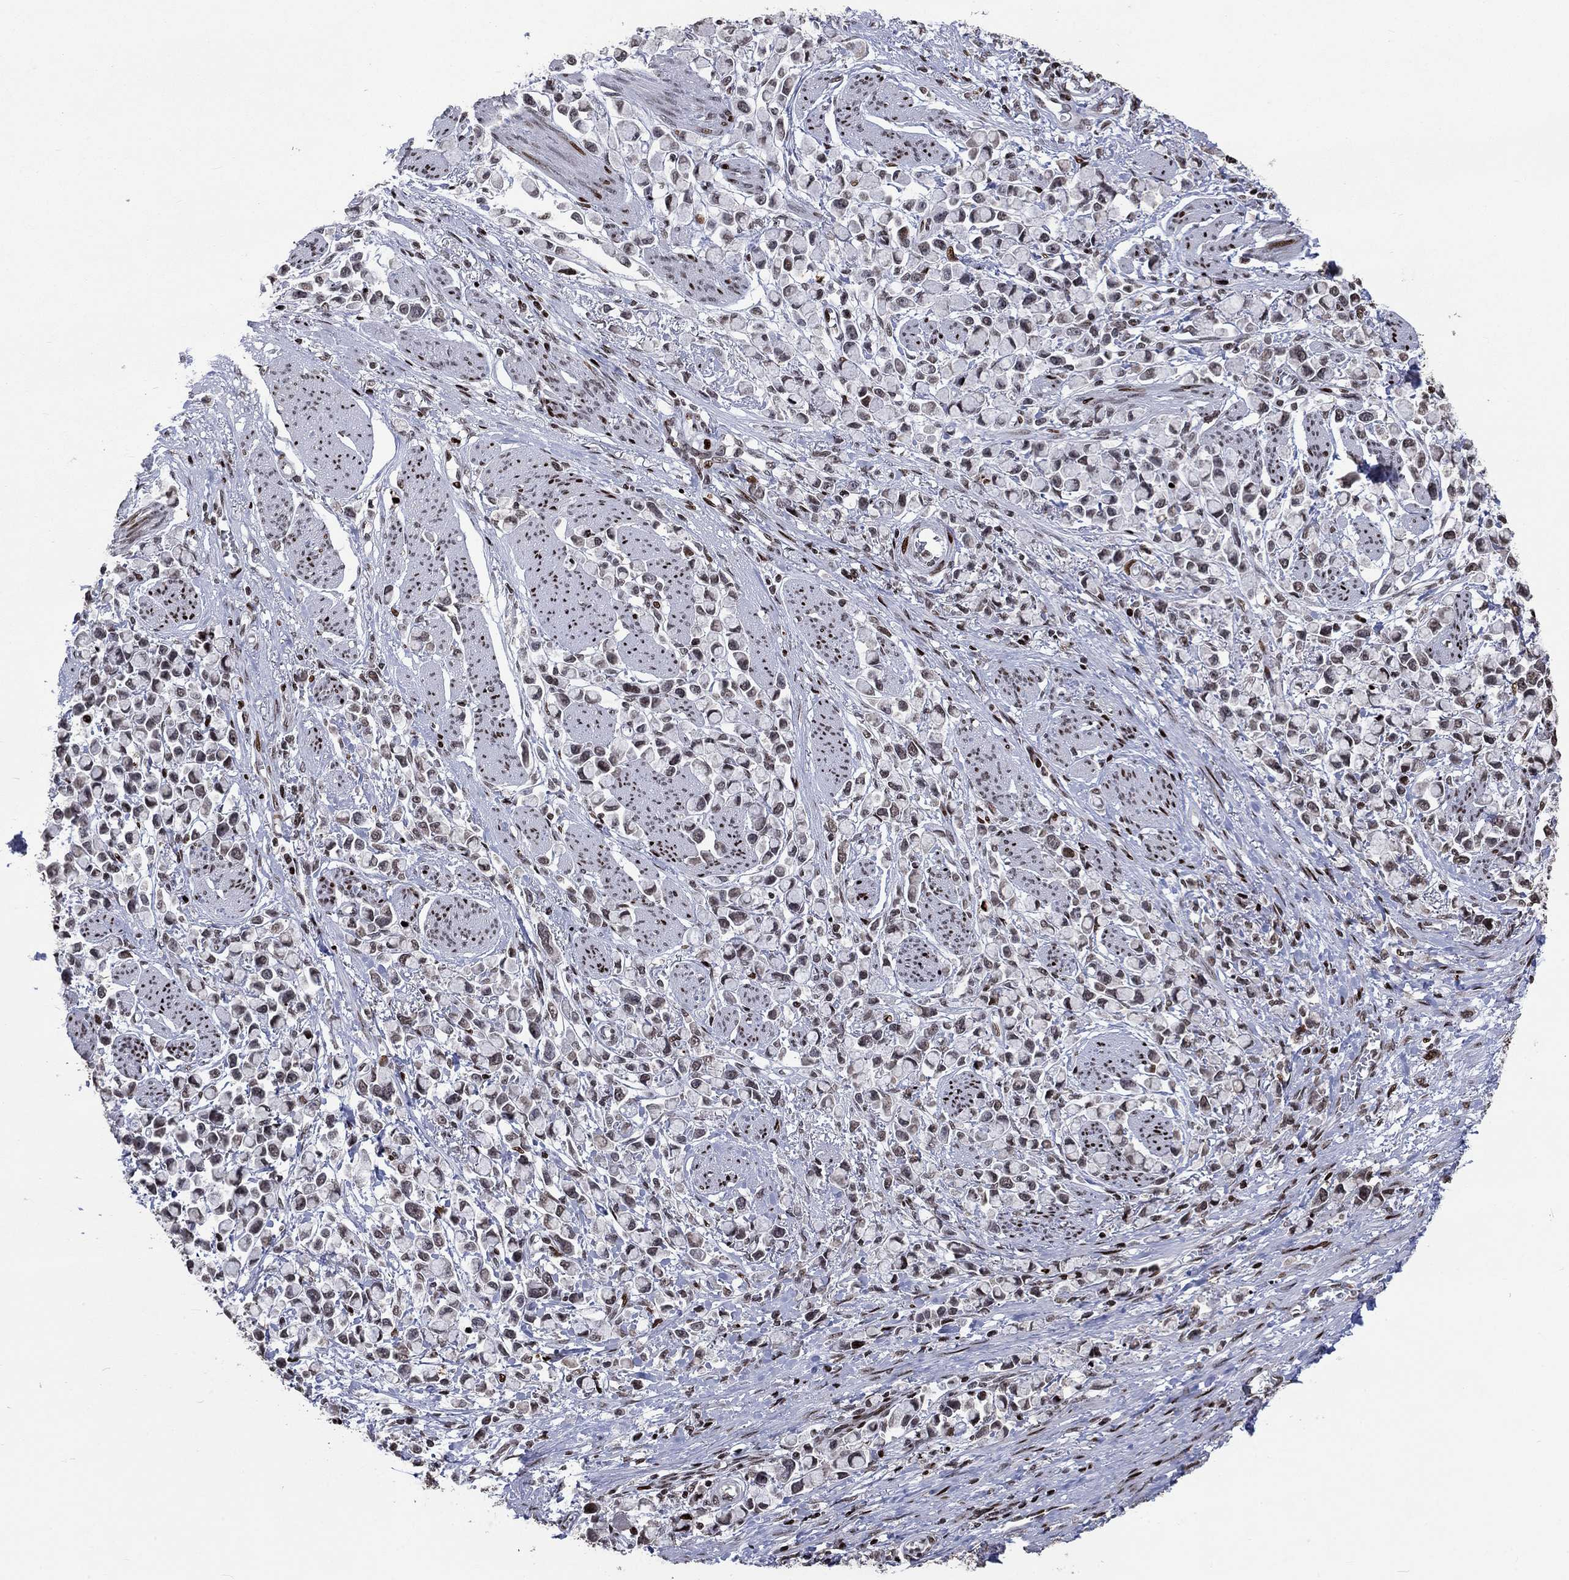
{"staining": {"intensity": "moderate", "quantity": "<25%", "location": "nuclear"}, "tissue": "stomach cancer", "cell_type": "Tumor cells", "image_type": "cancer", "snomed": [{"axis": "morphology", "description": "Adenocarcinoma, NOS"}, {"axis": "topography", "description": "Stomach"}], "caption": "Stomach adenocarcinoma stained with immunohistochemistry (IHC) exhibits moderate nuclear expression in approximately <25% of tumor cells. (Brightfield microscopy of DAB IHC at high magnification).", "gene": "SRSF3", "patient": {"sex": "female", "age": 81}}